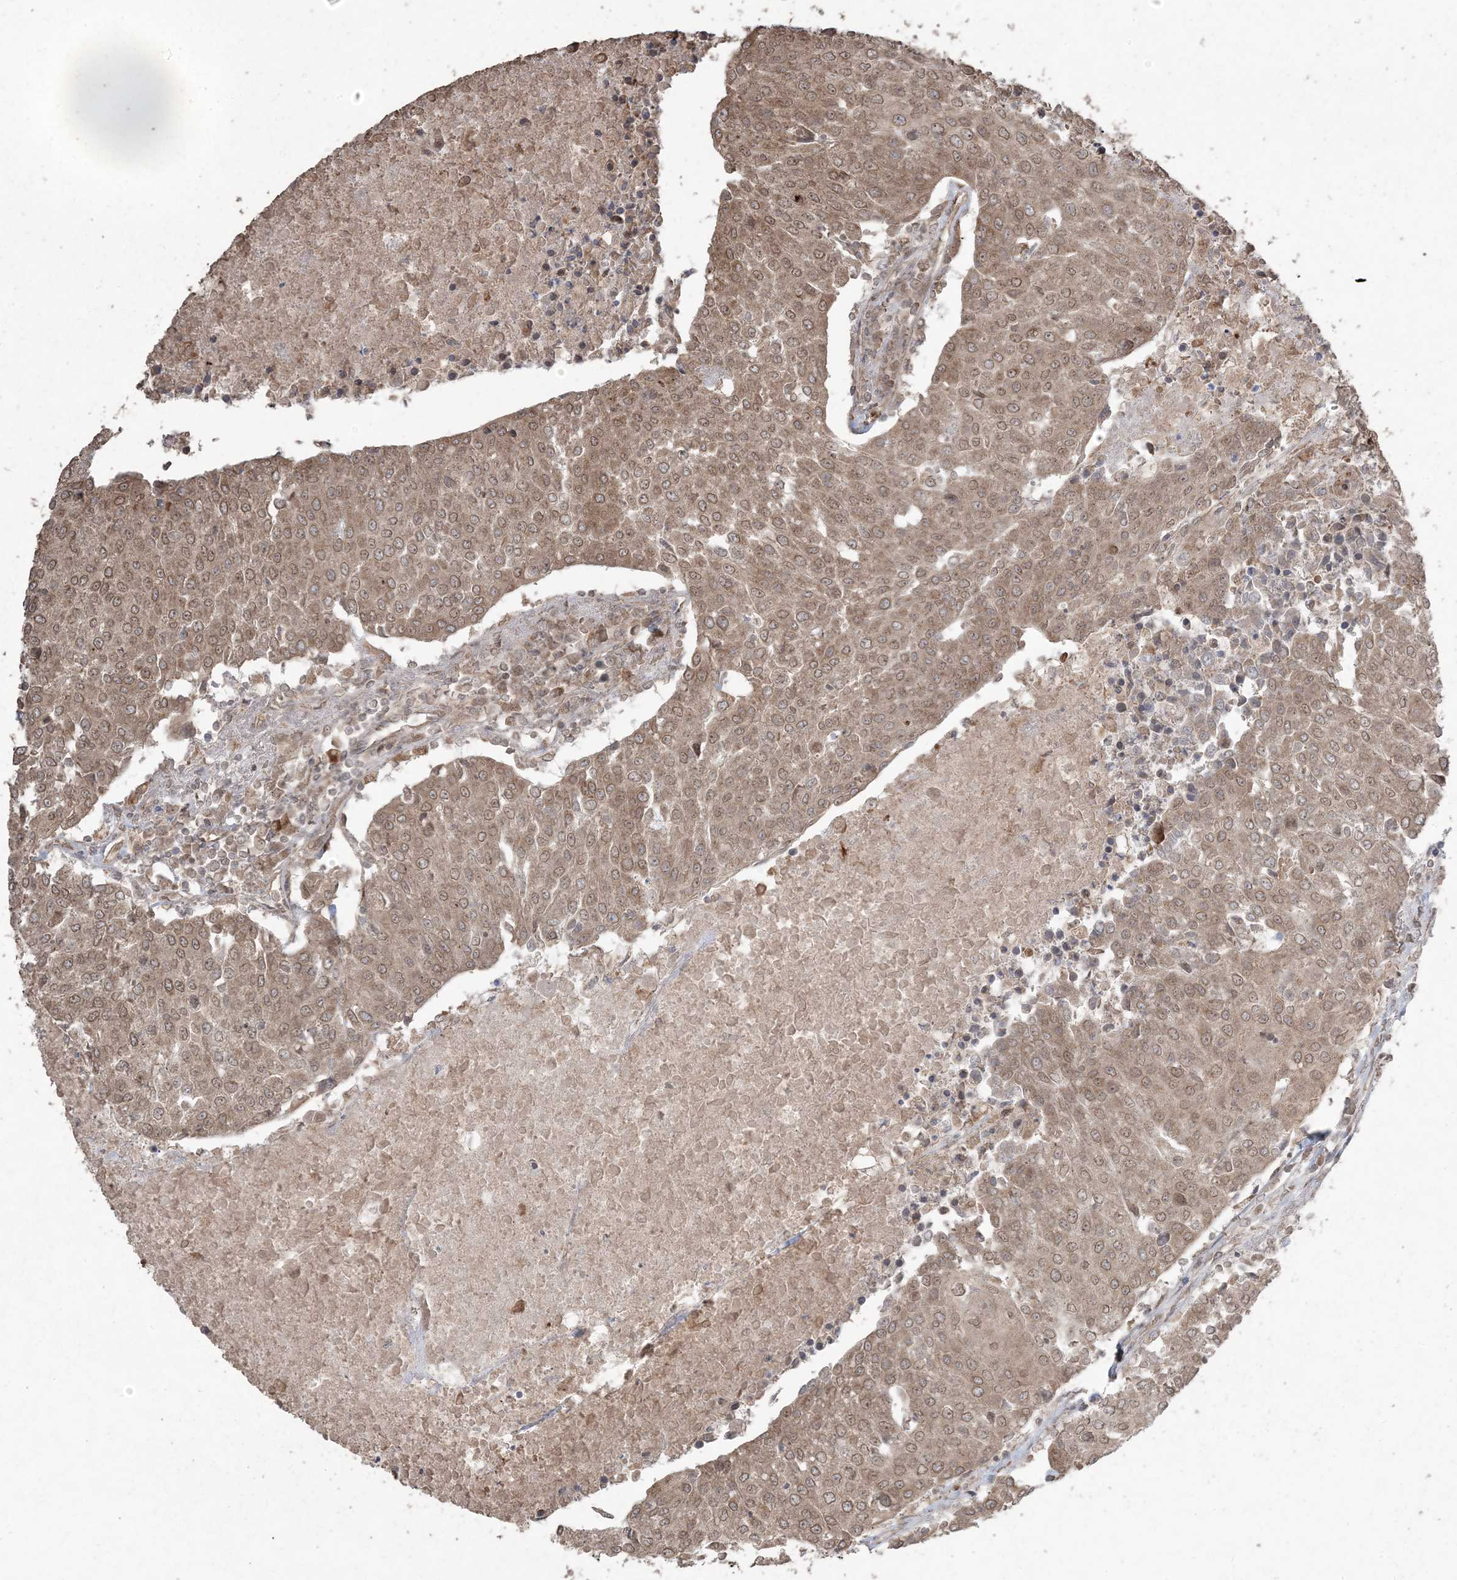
{"staining": {"intensity": "moderate", "quantity": ">75%", "location": "cytoplasmic/membranous,nuclear"}, "tissue": "urothelial cancer", "cell_type": "Tumor cells", "image_type": "cancer", "snomed": [{"axis": "morphology", "description": "Urothelial carcinoma, High grade"}, {"axis": "topography", "description": "Urinary bladder"}], "caption": "Moderate cytoplasmic/membranous and nuclear protein staining is seen in approximately >75% of tumor cells in high-grade urothelial carcinoma.", "gene": "DDX19B", "patient": {"sex": "female", "age": 85}}